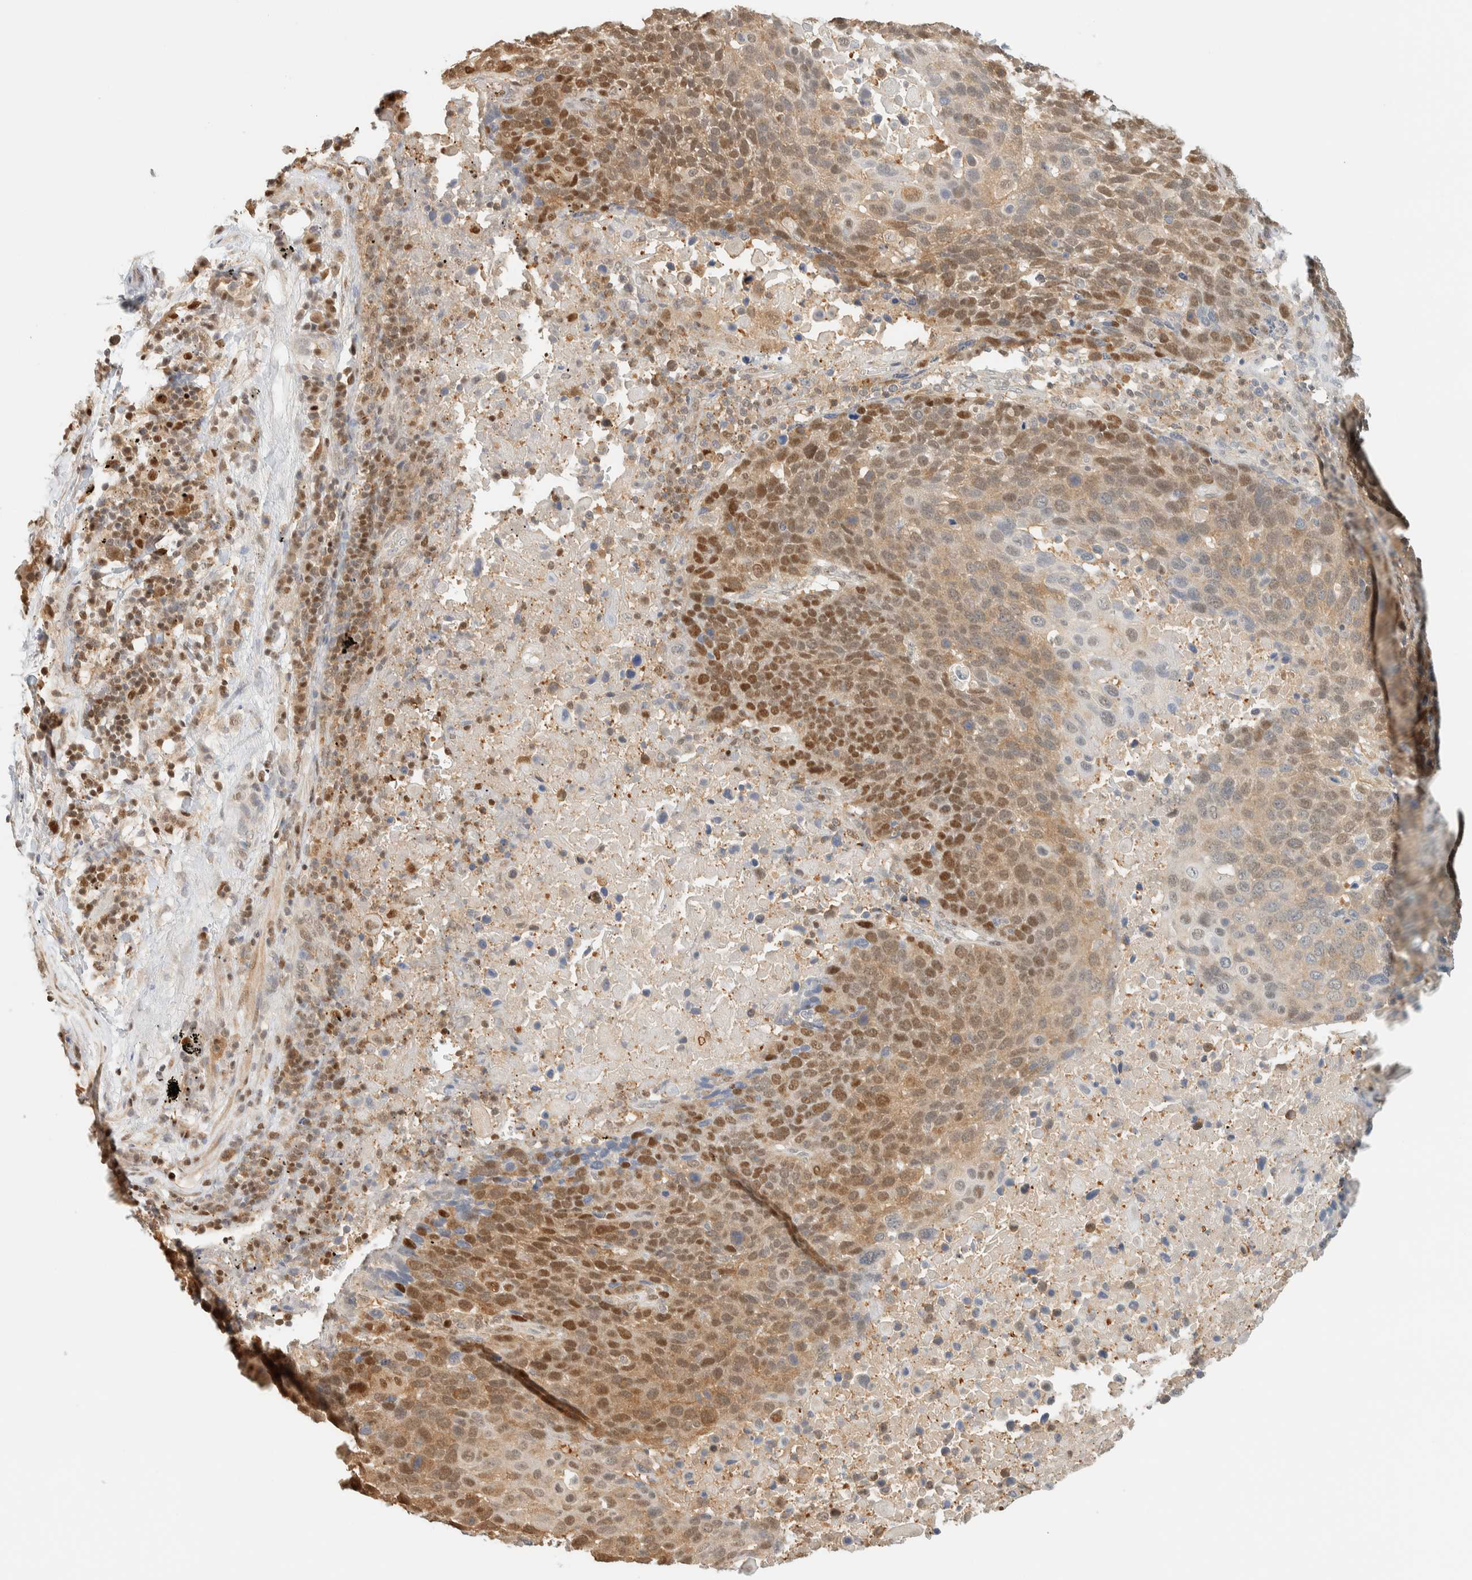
{"staining": {"intensity": "moderate", "quantity": "25%-75%", "location": "cytoplasmic/membranous,nuclear"}, "tissue": "lung cancer", "cell_type": "Tumor cells", "image_type": "cancer", "snomed": [{"axis": "morphology", "description": "Squamous cell carcinoma, NOS"}, {"axis": "topography", "description": "Lung"}], "caption": "Human squamous cell carcinoma (lung) stained for a protein (brown) reveals moderate cytoplasmic/membranous and nuclear positive positivity in approximately 25%-75% of tumor cells.", "gene": "ZBTB37", "patient": {"sex": "male", "age": 66}}